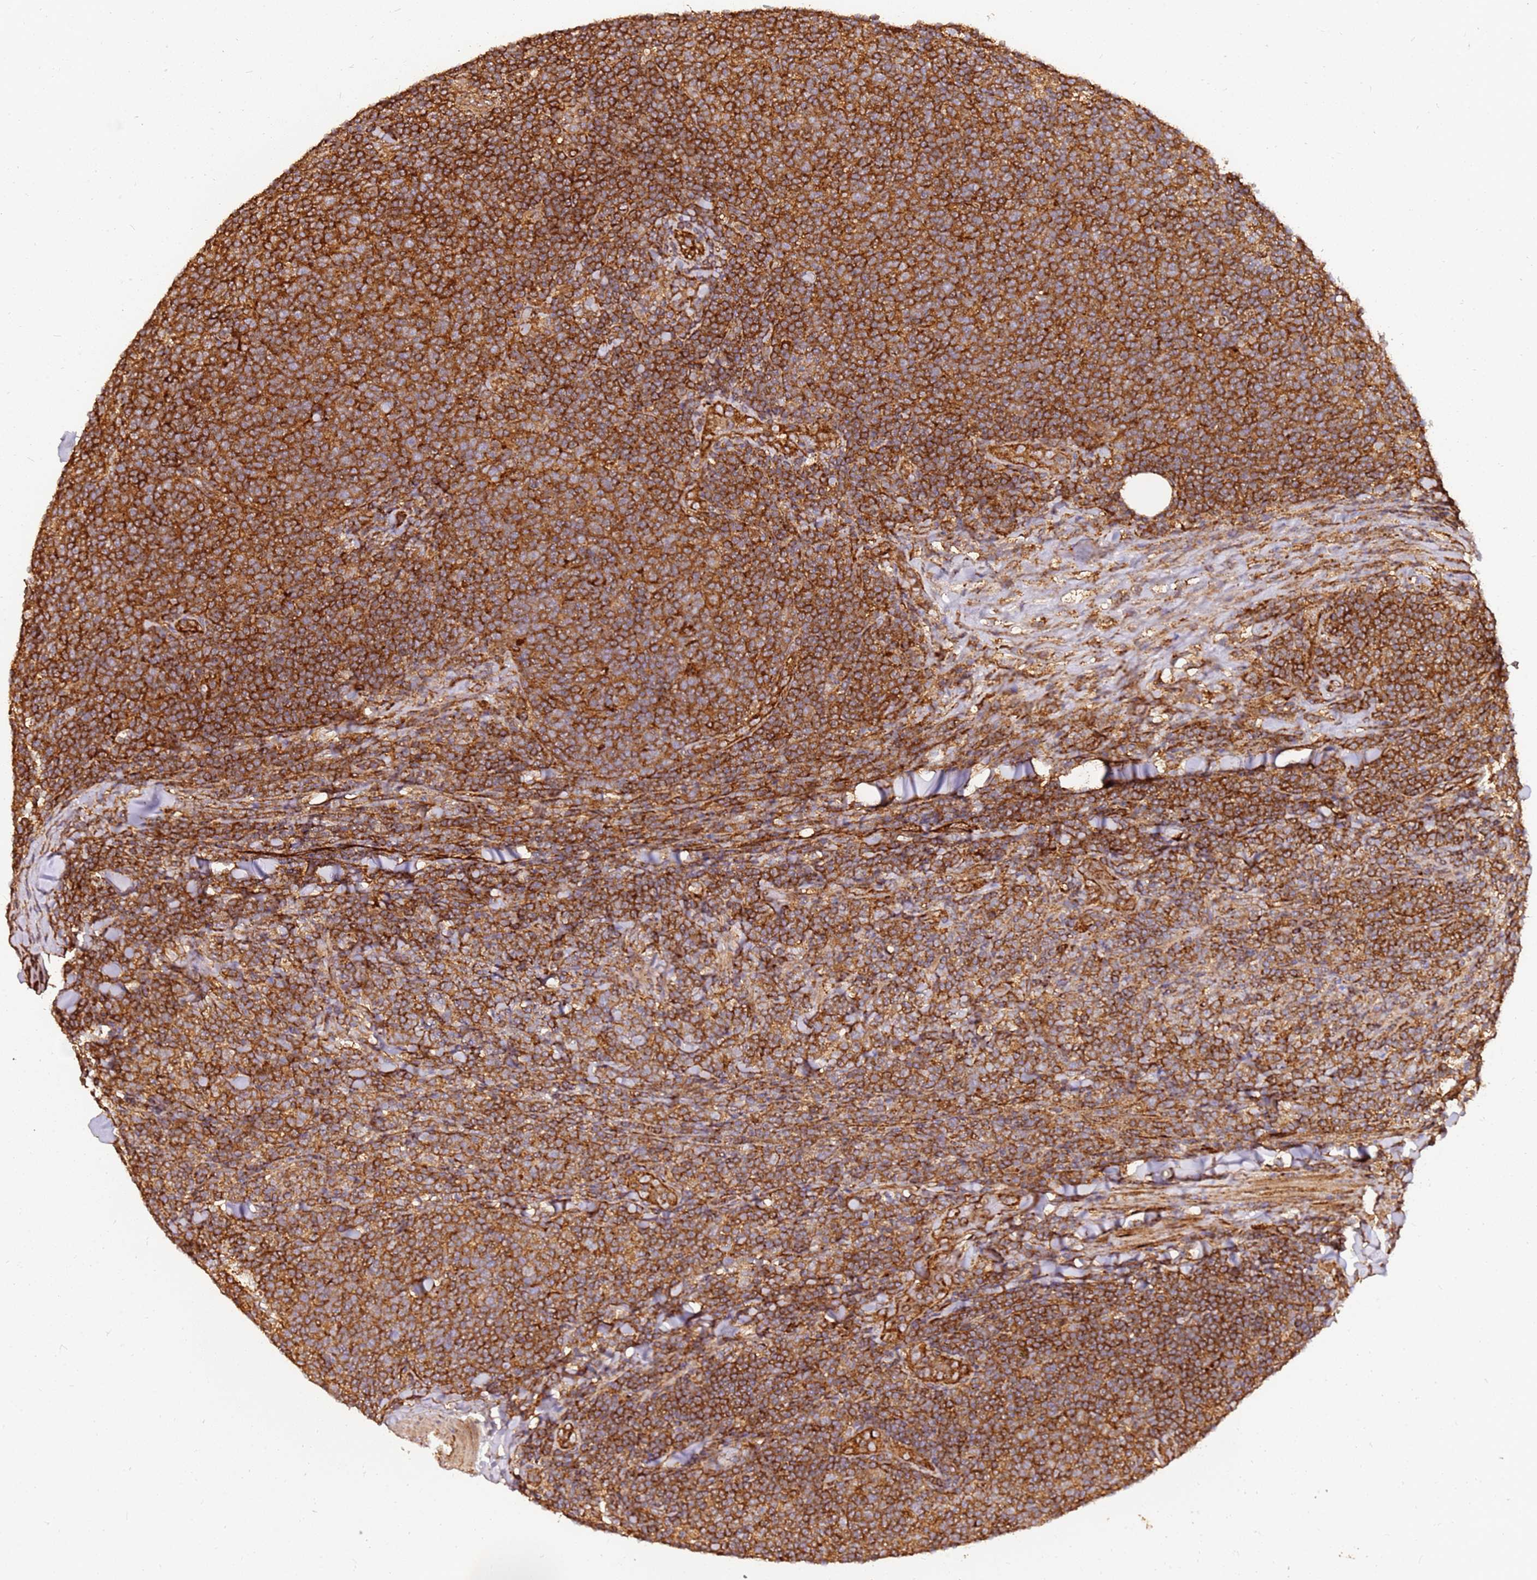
{"staining": {"intensity": "strong", "quantity": ">75%", "location": "cytoplasmic/membranous"}, "tissue": "lymphoma", "cell_type": "Tumor cells", "image_type": "cancer", "snomed": [{"axis": "morphology", "description": "Malignant lymphoma, non-Hodgkin's type, Low grade"}, {"axis": "topography", "description": "Lymph node"}], "caption": "High-magnification brightfield microscopy of low-grade malignant lymphoma, non-Hodgkin's type stained with DAB (brown) and counterstained with hematoxylin (blue). tumor cells exhibit strong cytoplasmic/membranous expression is seen in approximately>75% of cells. The protein of interest is shown in brown color, while the nuclei are stained blue.", "gene": "DVL3", "patient": {"sex": "male", "age": 66}}